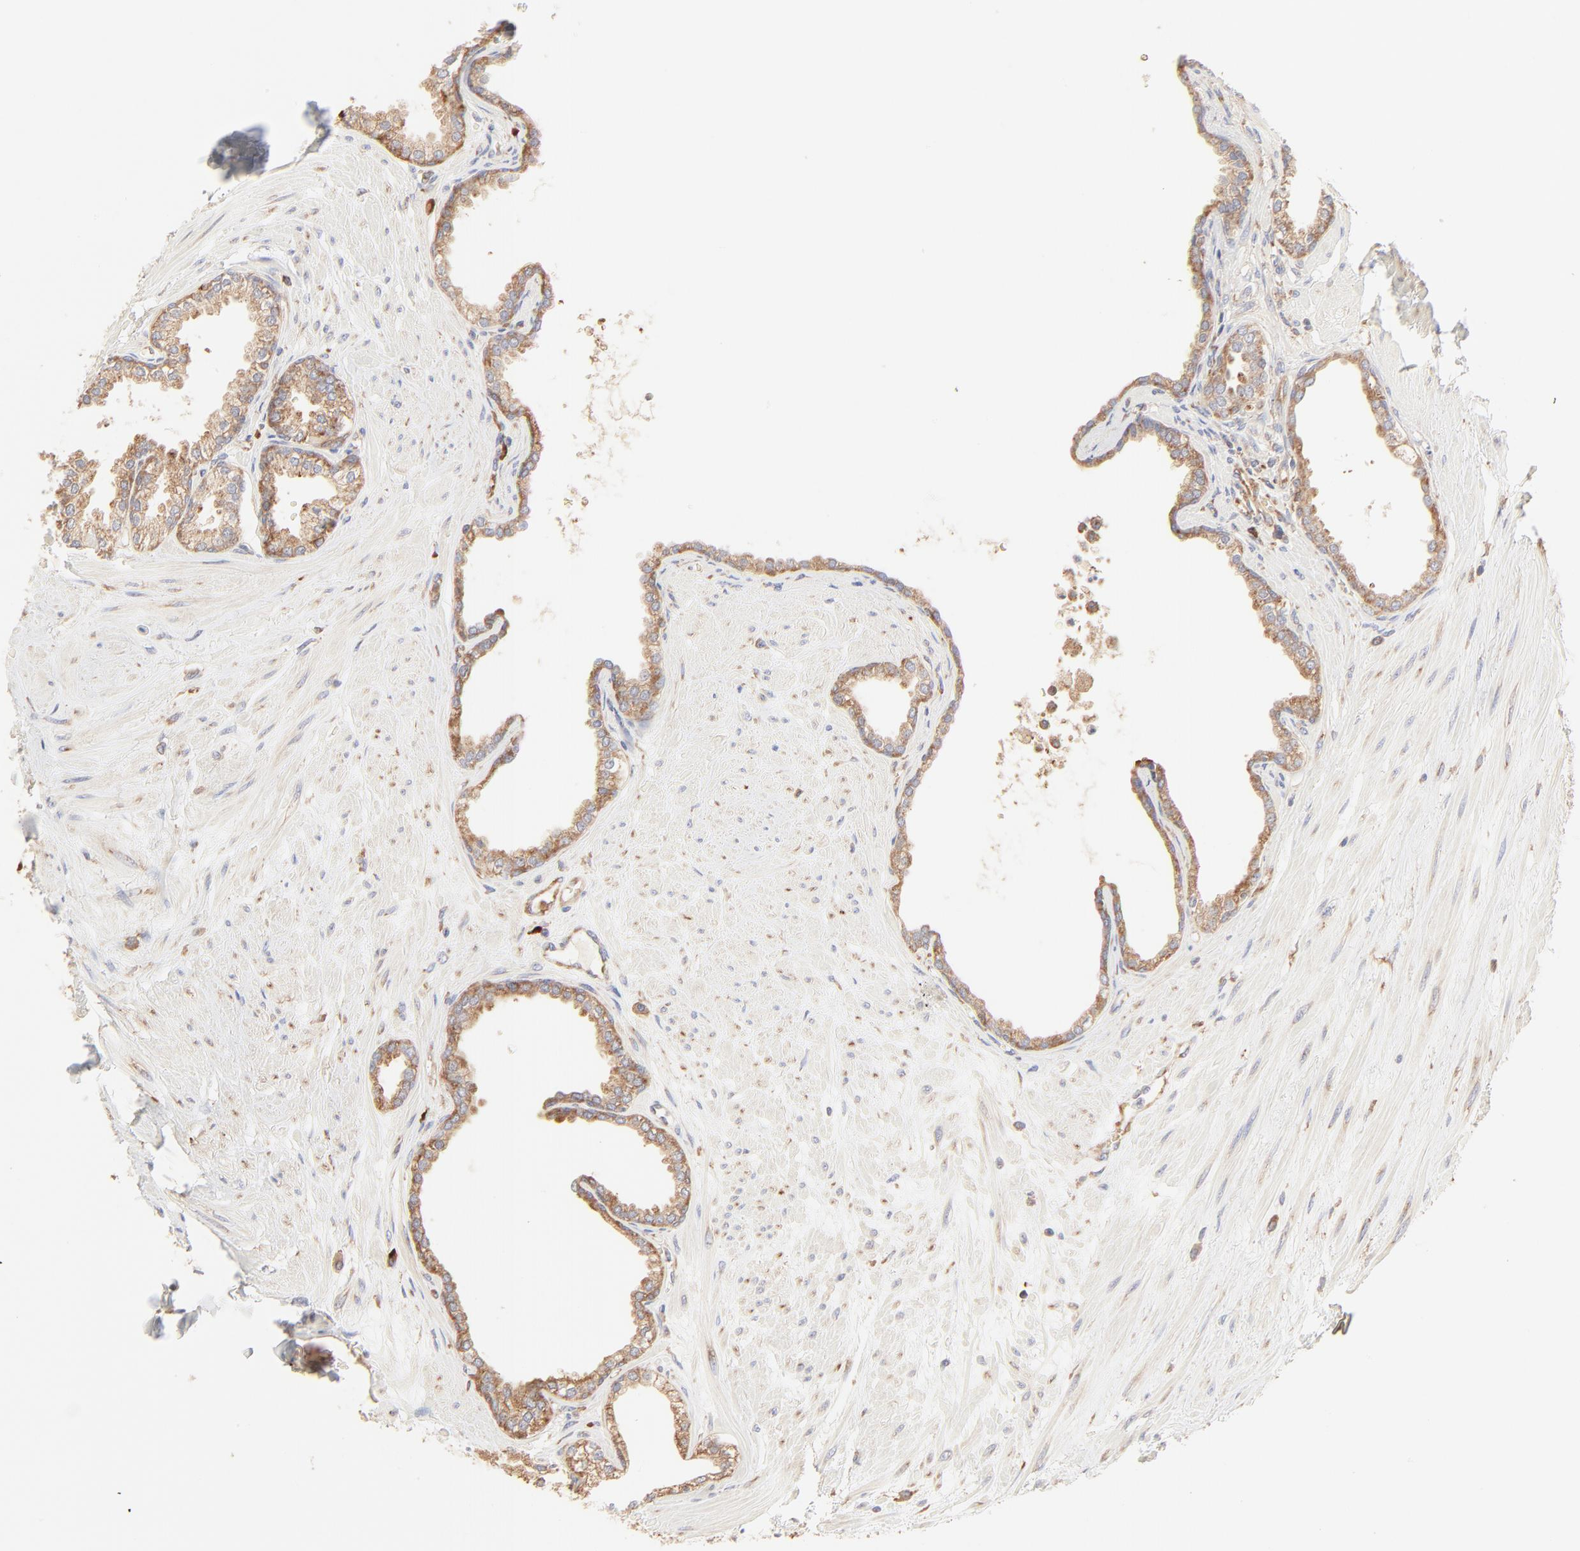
{"staining": {"intensity": "moderate", "quantity": ">75%", "location": "cytoplasmic/membranous"}, "tissue": "prostate", "cell_type": "Glandular cells", "image_type": "normal", "snomed": [{"axis": "morphology", "description": "Normal tissue, NOS"}, {"axis": "topography", "description": "Prostate"}], "caption": "DAB immunohistochemical staining of benign prostate reveals moderate cytoplasmic/membranous protein expression in approximately >75% of glandular cells.", "gene": "RPS20", "patient": {"sex": "male", "age": 64}}